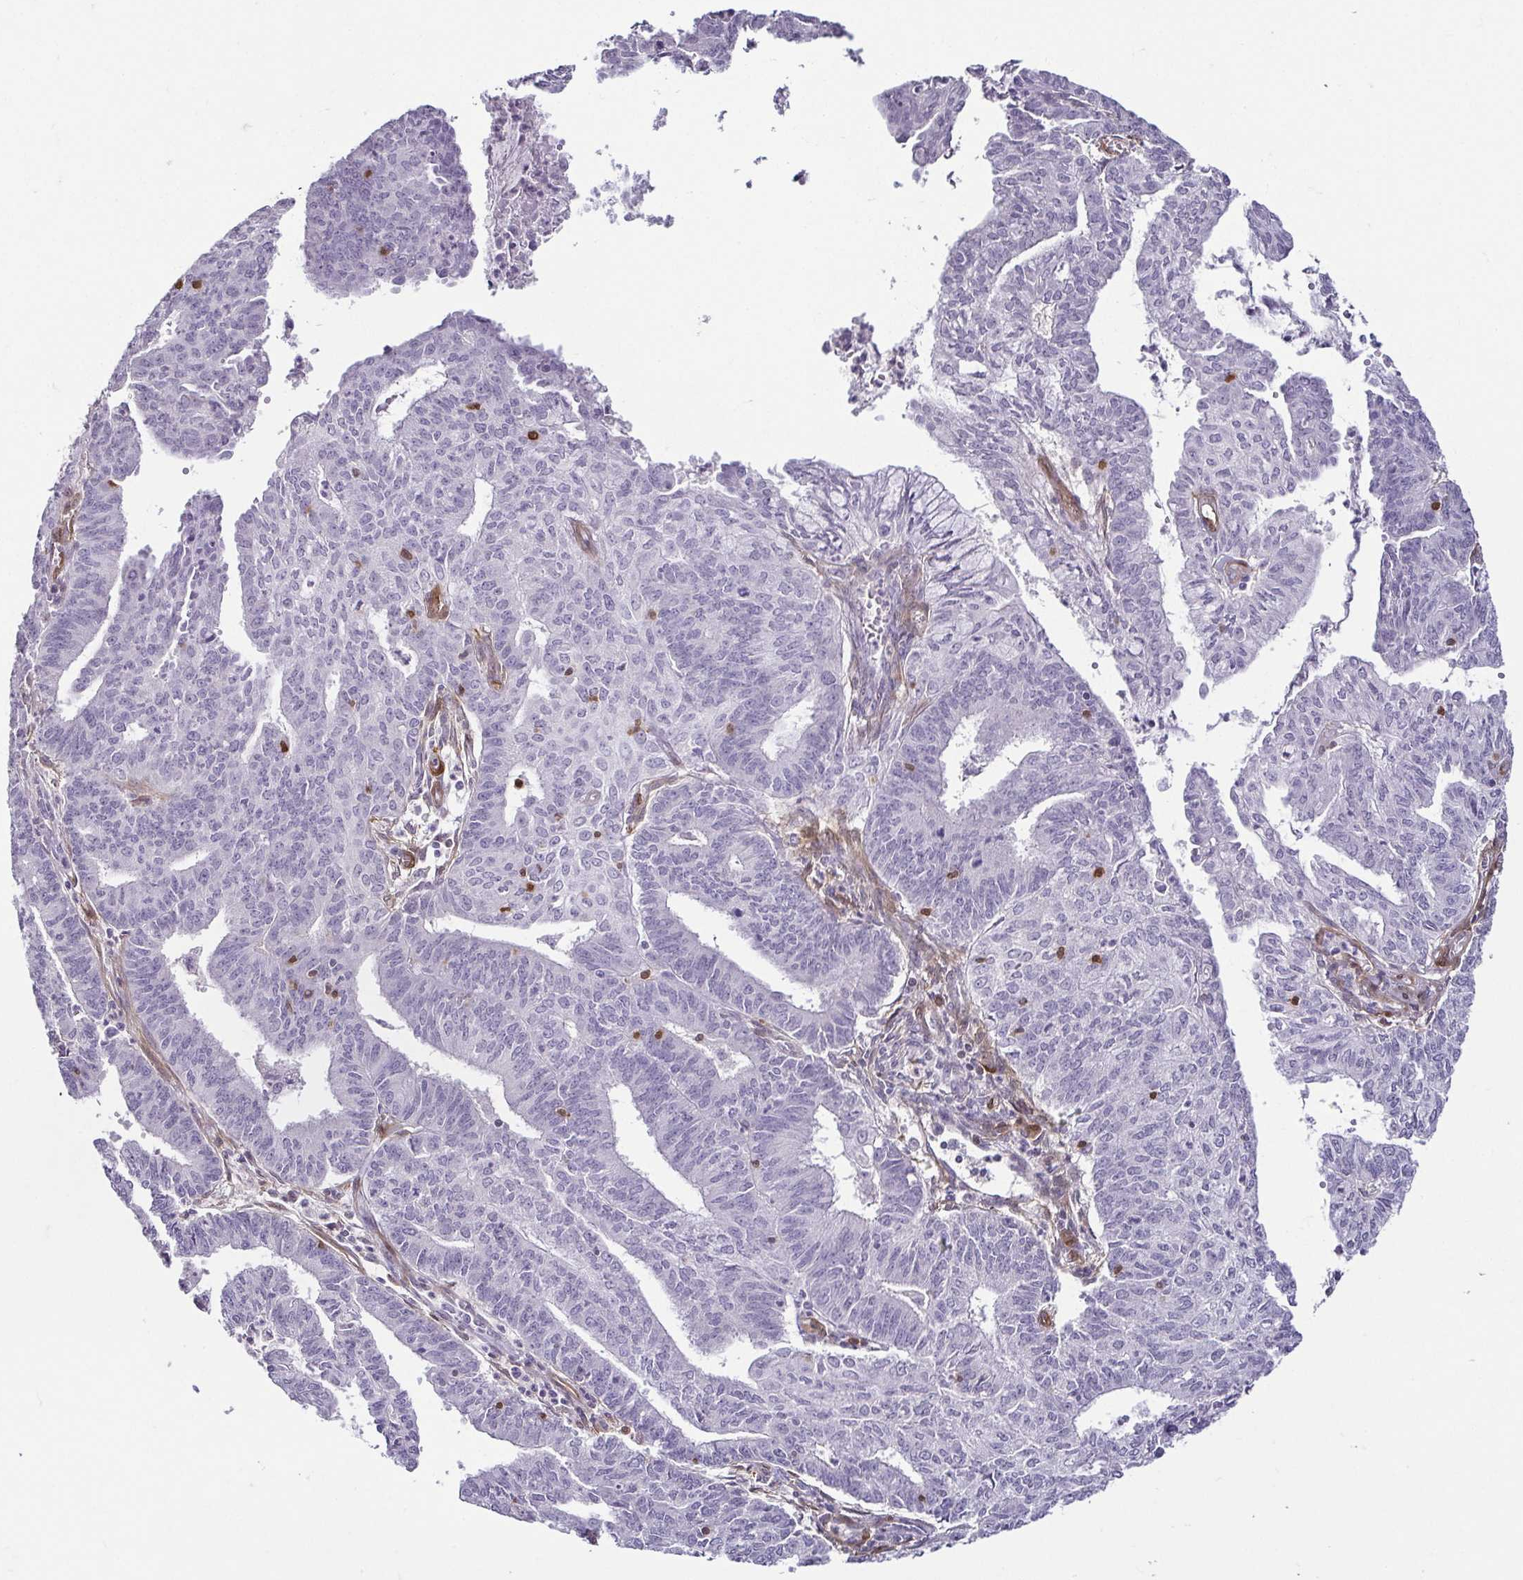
{"staining": {"intensity": "negative", "quantity": "none", "location": "none"}, "tissue": "endometrial cancer", "cell_type": "Tumor cells", "image_type": "cancer", "snomed": [{"axis": "morphology", "description": "Adenocarcinoma, NOS"}, {"axis": "topography", "description": "Endometrium"}], "caption": "High magnification brightfield microscopy of endometrial cancer (adenocarcinoma) stained with DAB (3,3'-diaminobenzidine) (brown) and counterstained with hematoxylin (blue): tumor cells show no significant staining.", "gene": "HOPX", "patient": {"sex": "female", "age": 61}}